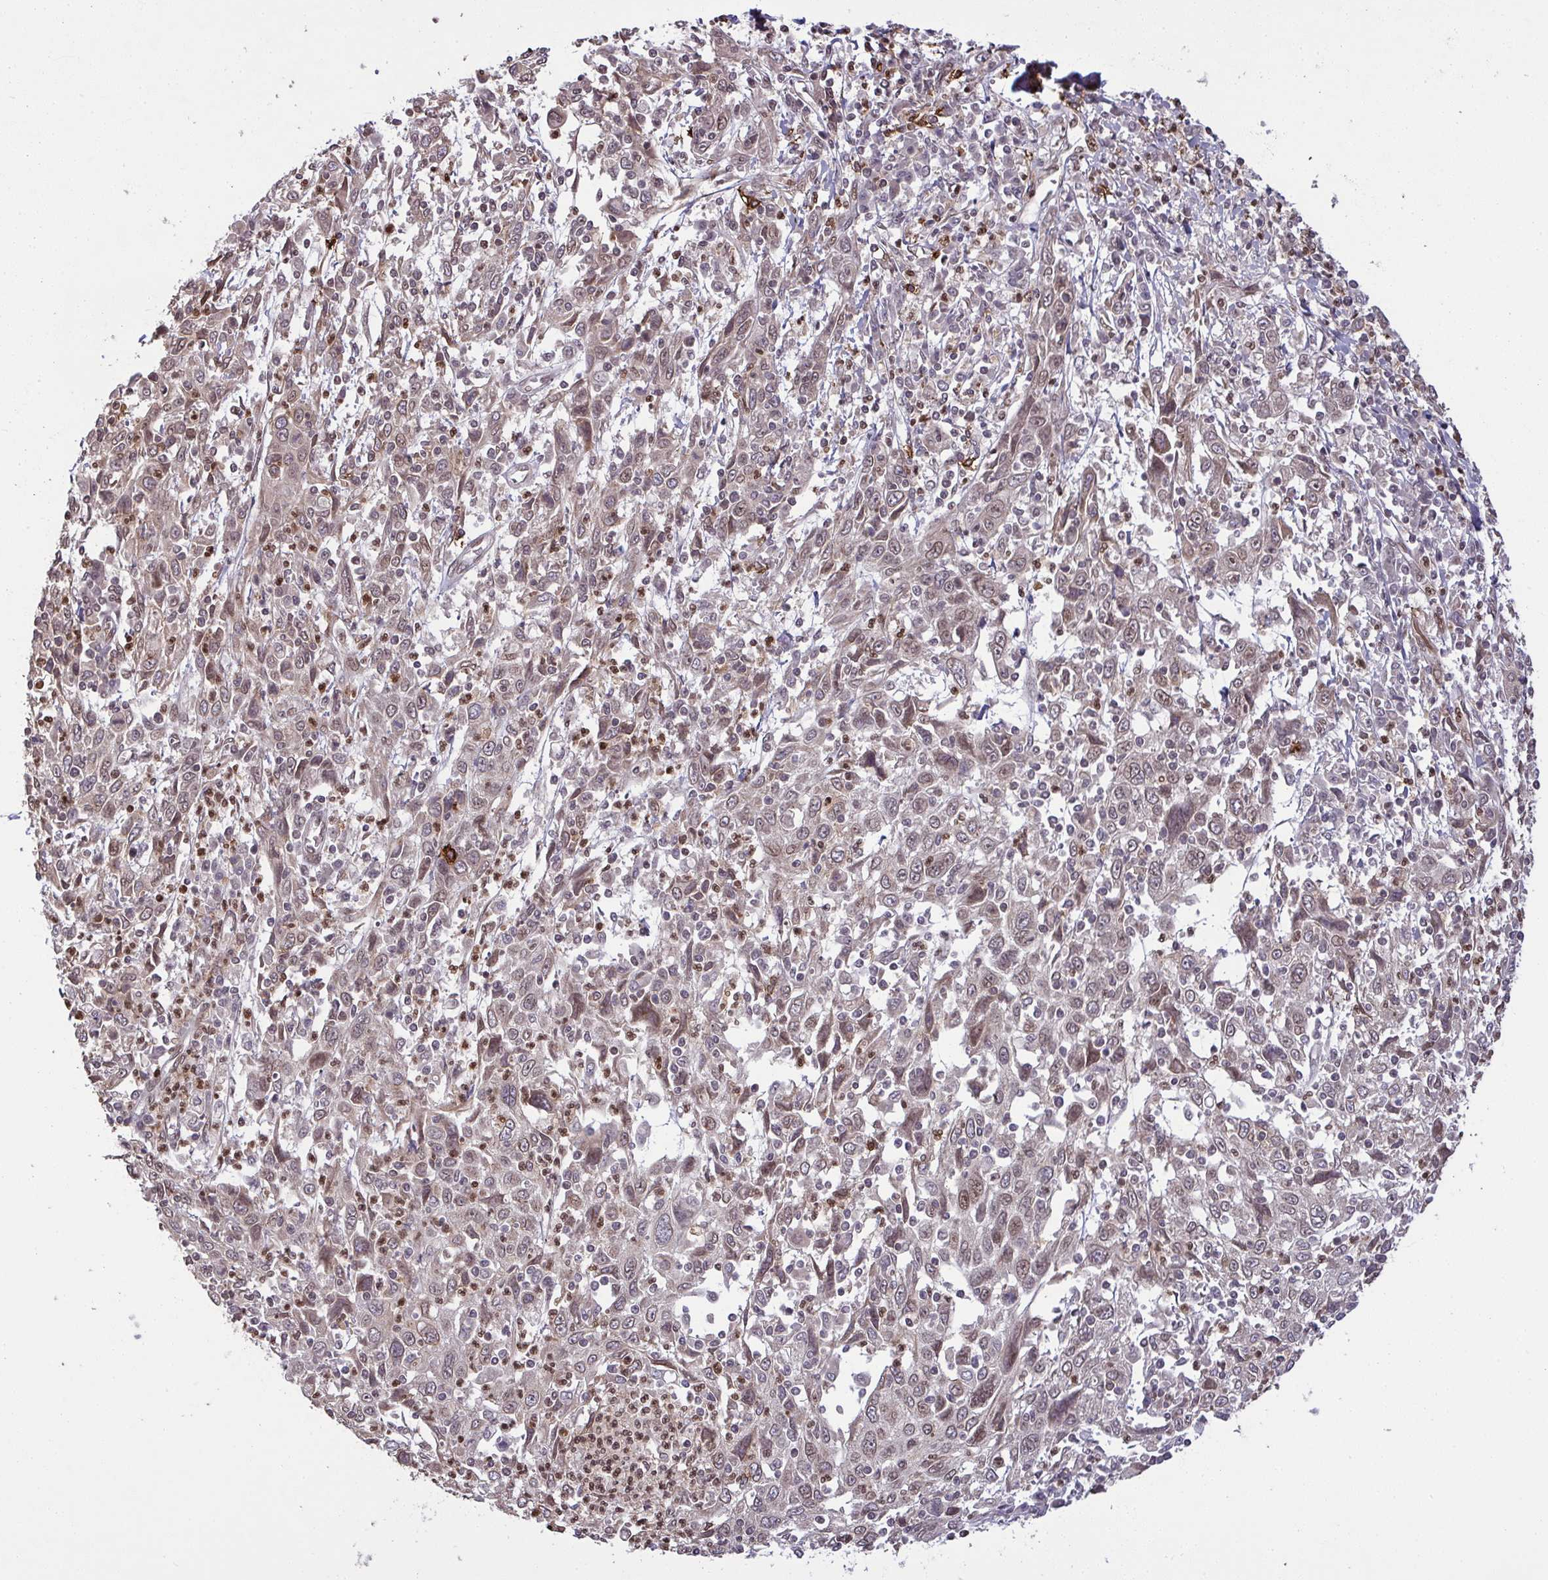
{"staining": {"intensity": "weak", "quantity": ">75%", "location": "nuclear"}, "tissue": "cervical cancer", "cell_type": "Tumor cells", "image_type": "cancer", "snomed": [{"axis": "morphology", "description": "Squamous cell carcinoma, NOS"}, {"axis": "topography", "description": "Cervix"}], "caption": "Protein expression analysis of human cervical cancer reveals weak nuclear positivity in about >75% of tumor cells.", "gene": "UXT", "patient": {"sex": "female", "age": 46}}